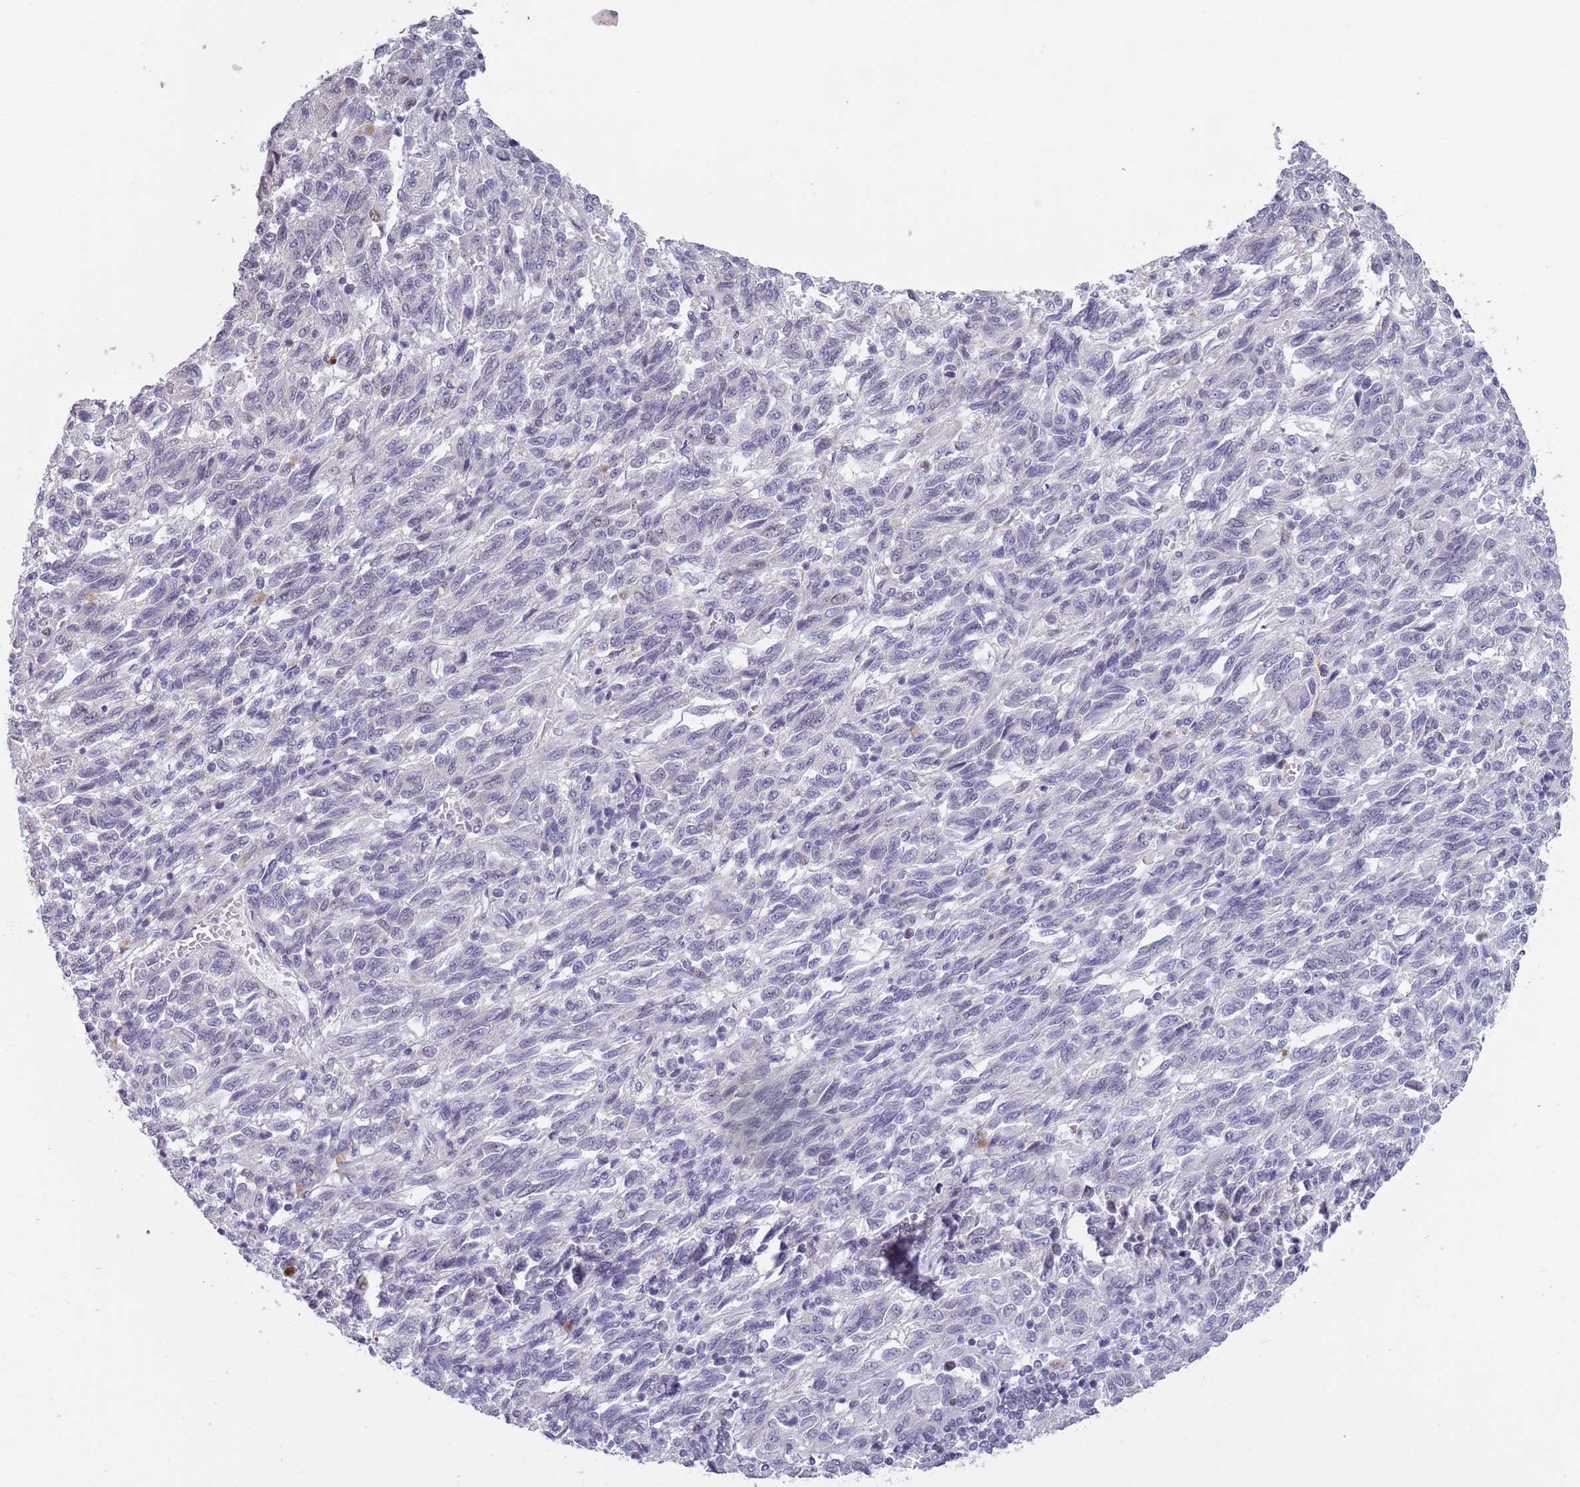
{"staining": {"intensity": "negative", "quantity": "none", "location": "none"}, "tissue": "melanoma", "cell_type": "Tumor cells", "image_type": "cancer", "snomed": [{"axis": "morphology", "description": "Malignant melanoma, Metastatic site"}, {"axis": "topography", "description": "Lung"}], "caption": "An image of human malignant melanoma (metastatic site) is negative for staining in tumor cells.", "gene": "ZKSCAN2", "patient": {"sex": "male", "age": 64}}